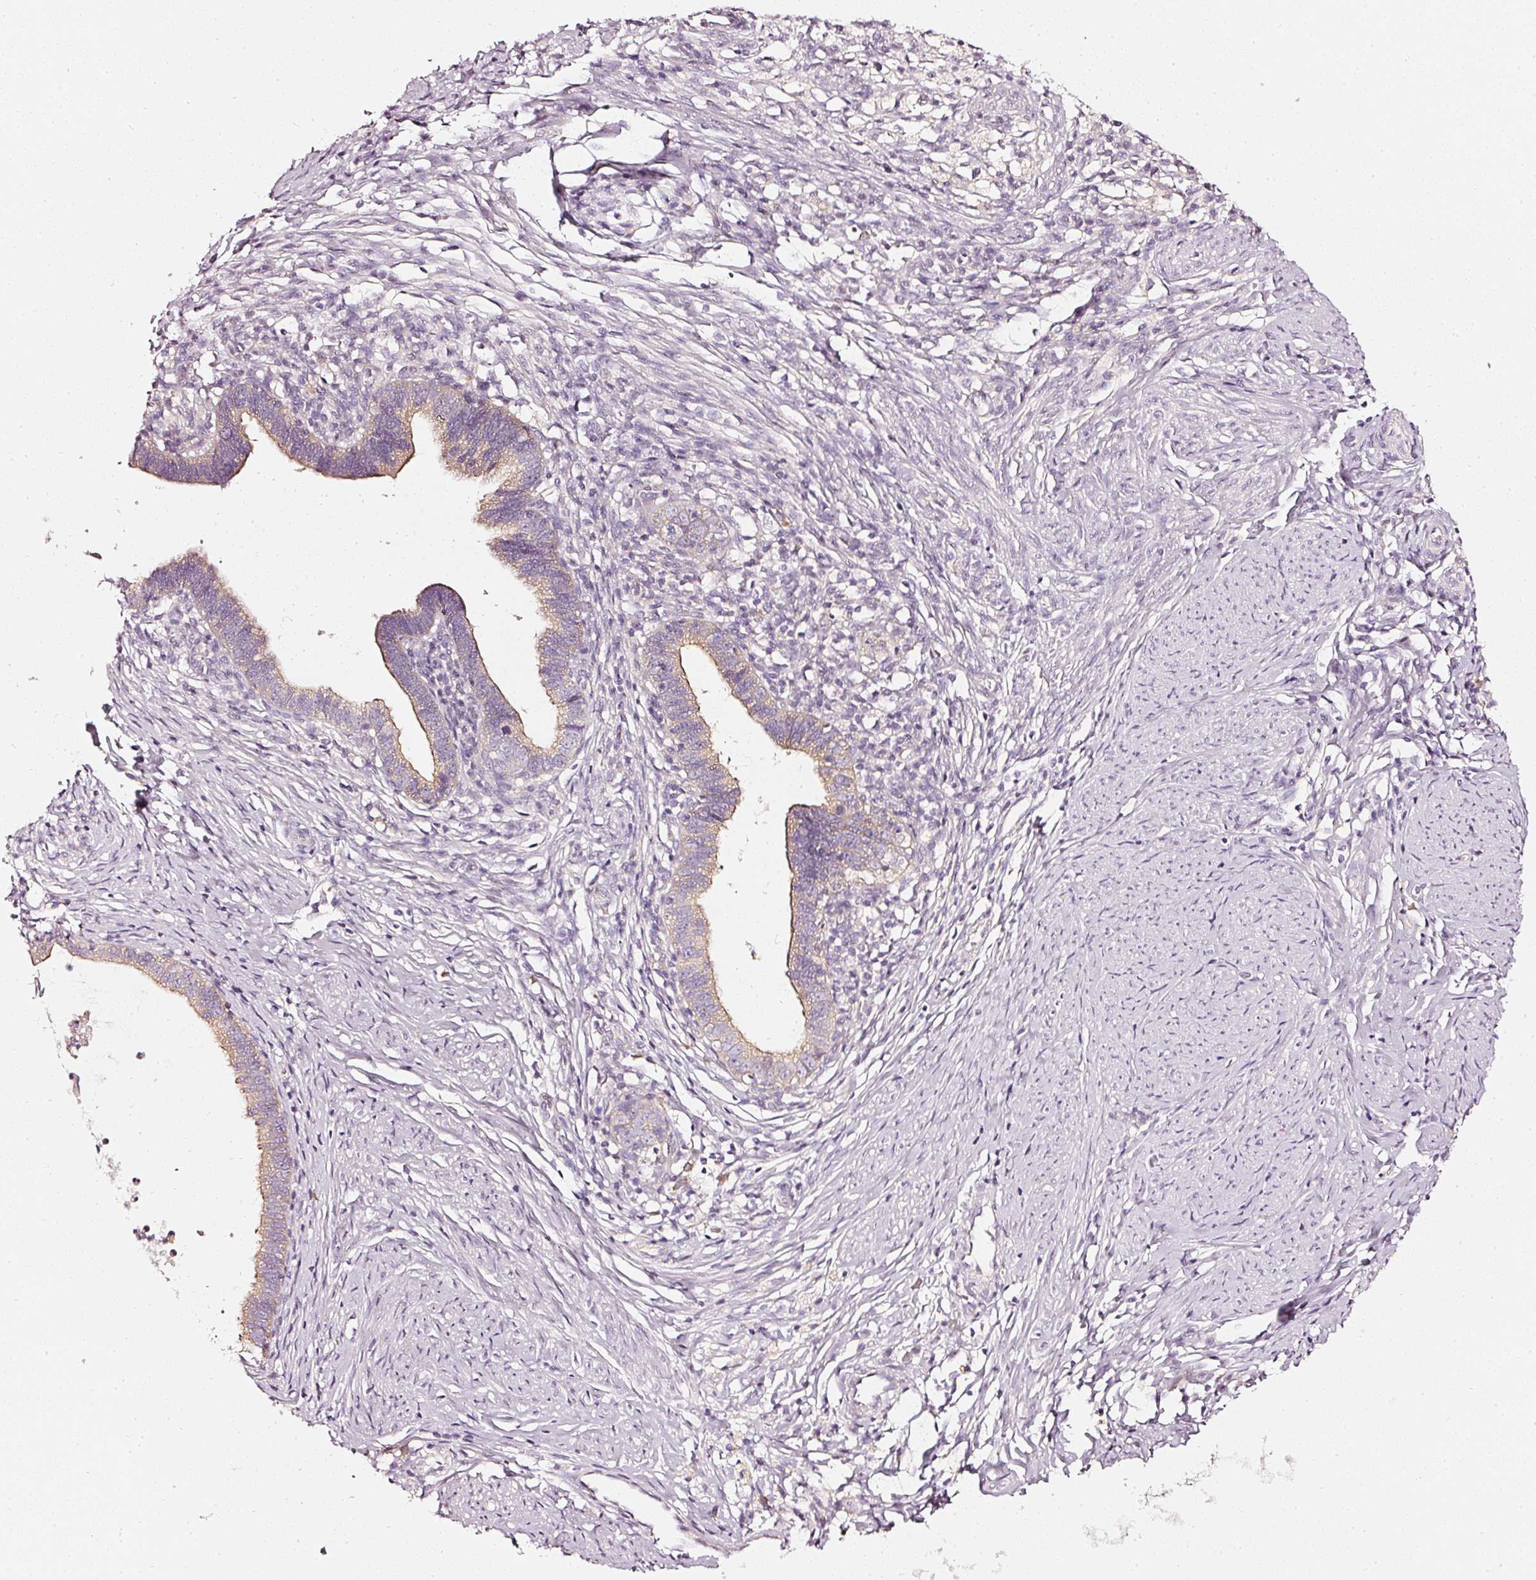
{"staining": {"intensity": "weak", "quantity": "25%-75%", "location": "cytoplasmic/membranous"}, "tissue": "cervical cancer", "cell_type": "Tumor cells", "image_type": "cancer", "snomed": [{"axis": "morphology", "description": "Adenocarcinoma, NOS"}, {"axis": "topography", "description": "Cervix"}], "caption": "Weak cytoplasmic/membranous protein expression is identified in about 25%-75% of tumor cells in cervical cancer (adenocarcinoma).", "gene": "CNP", "patient": {"sex": "female", "age": 36}}